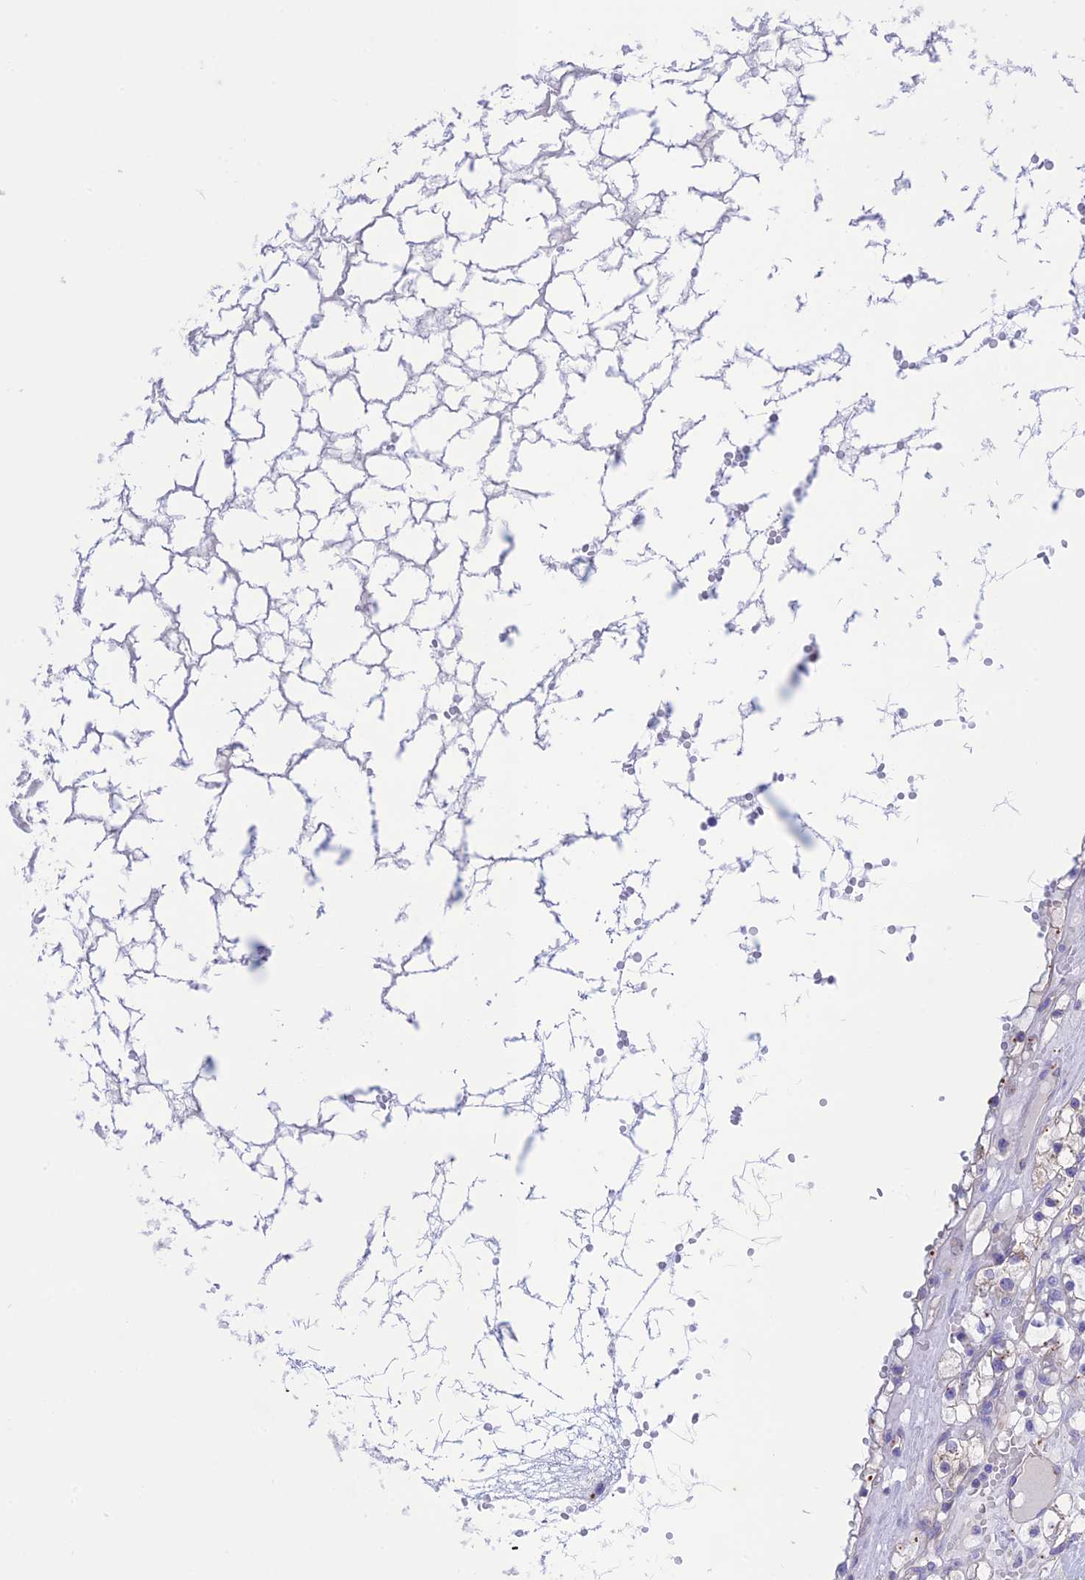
{"staining": {"intensity": "negative", "quantity": "none", "location": "none"}, "tissue": "renal cancer", "cell_type": "Tumor cells", "image_type": "cancer", "snomed": [{"axis": "morphology", "description": "Adenocarcinoma, NOS"}, {"axis": "topography", "description": "Kidney"}], "caption": "An IHC image of renal cancer (adenocarcinoma) is shown. There is no staining in tumor cells of renal cancer (adenocarcinoma).", "gene": "CHSY3", "patient": {"sex": "male", "age": 56}}